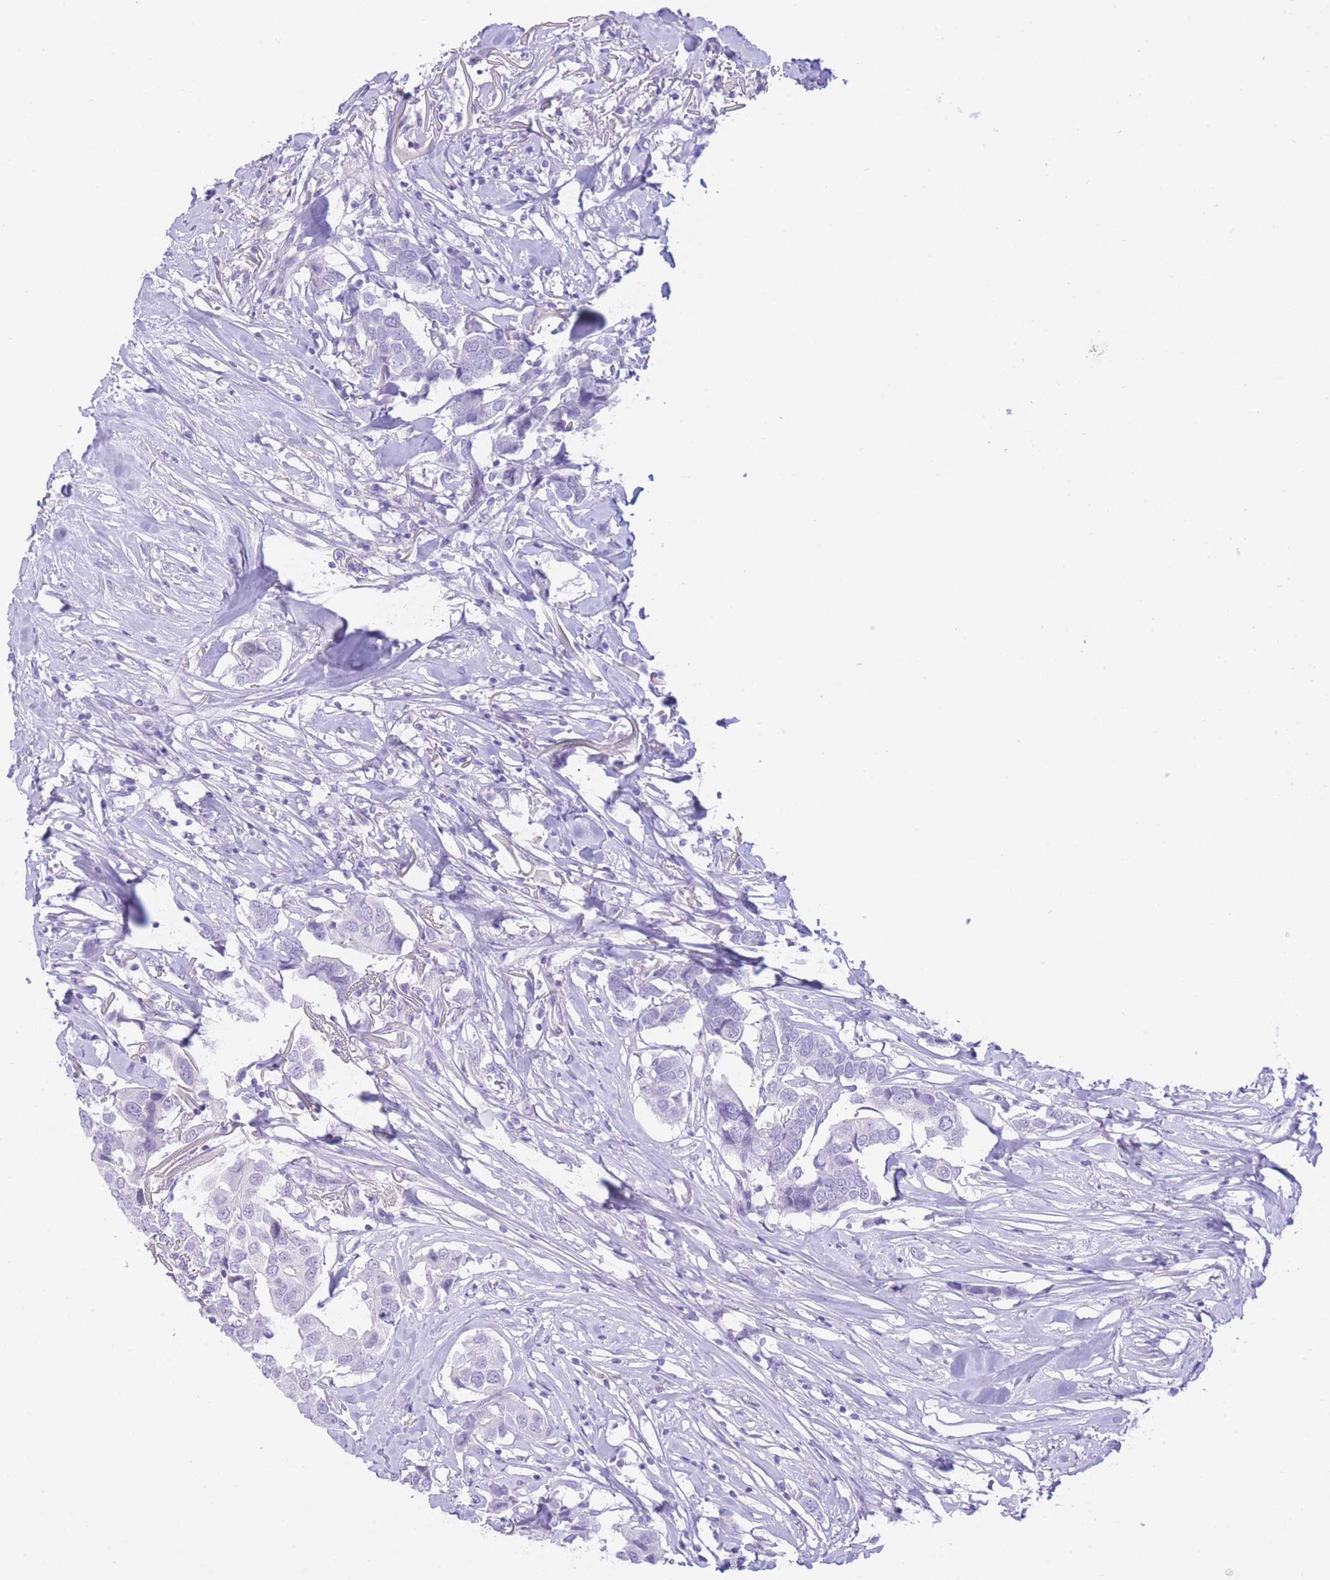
{"staining": {"intensity": "negative", "quantity": "none", "location": "none"}, "tissue": "breast cancer", "cell_type": "Tumor cells", "image_type": "cancer", "snomed": [{"axis": "morphology", "description": "Duct carcinoma"}, {"axis": "topography", "description": "Breast"}], "caption": "Immunohistochemistry image of human breast cancer stained for a protein (brown), which reveals no expression in tumor cells.", "gene": "ZNF212", "patient": {"sex": "female", "age": 80}}